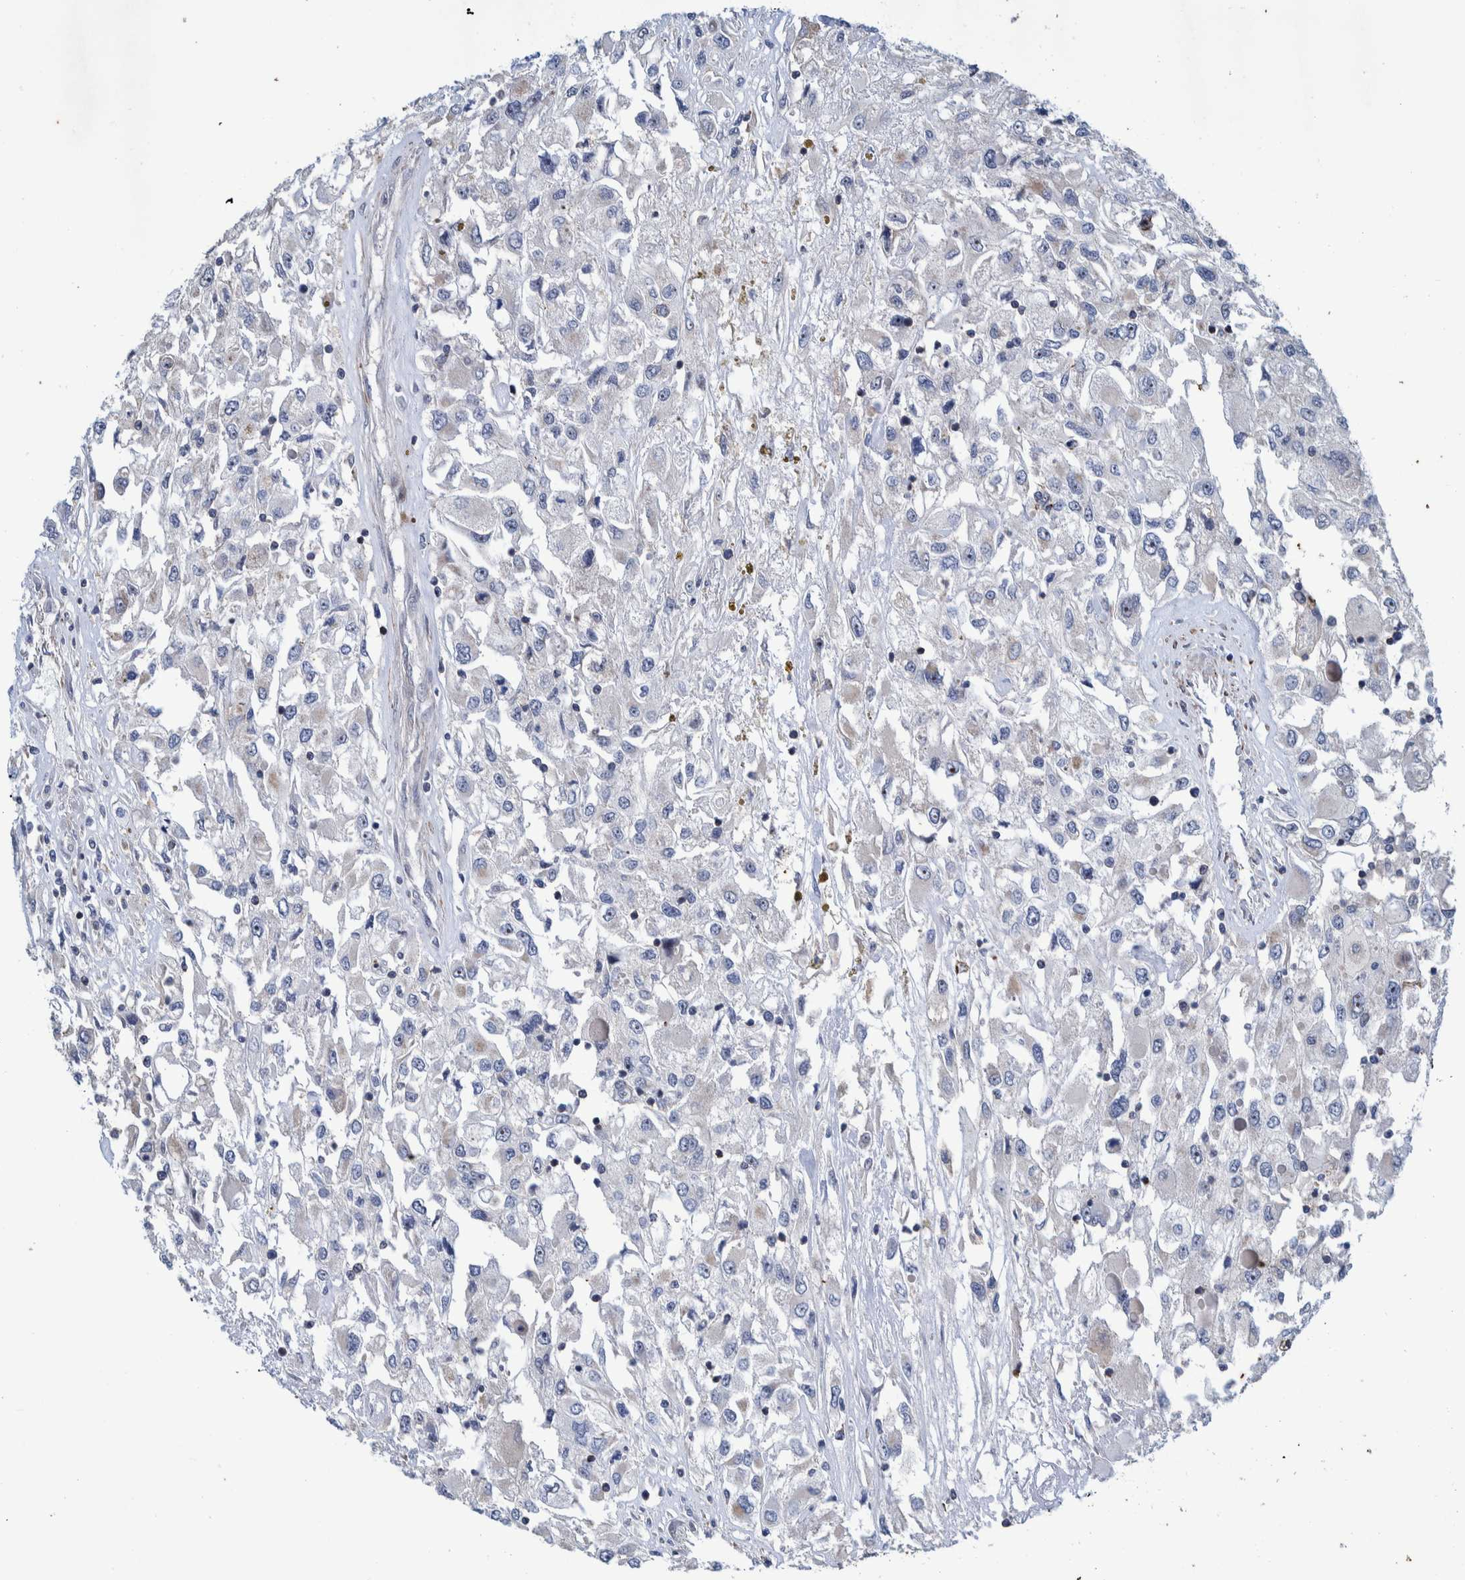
{"staining": {"intensity": "negative", "quantity": "none", "location": "none"}, "tissue": "renal cancer", "cell_type": "Tumor cells", "image_type": "cancer", "snomed": [{"axis": "morphology", "description": "Adenocarcinoma, NOS"}, {"axis": "topography", "description": "Kidney"}], "caption": "There is no significant expression in tumor cells of renal cancer.", "gene": "MKS1", "patient": {"sex": "female", "age": 52}}